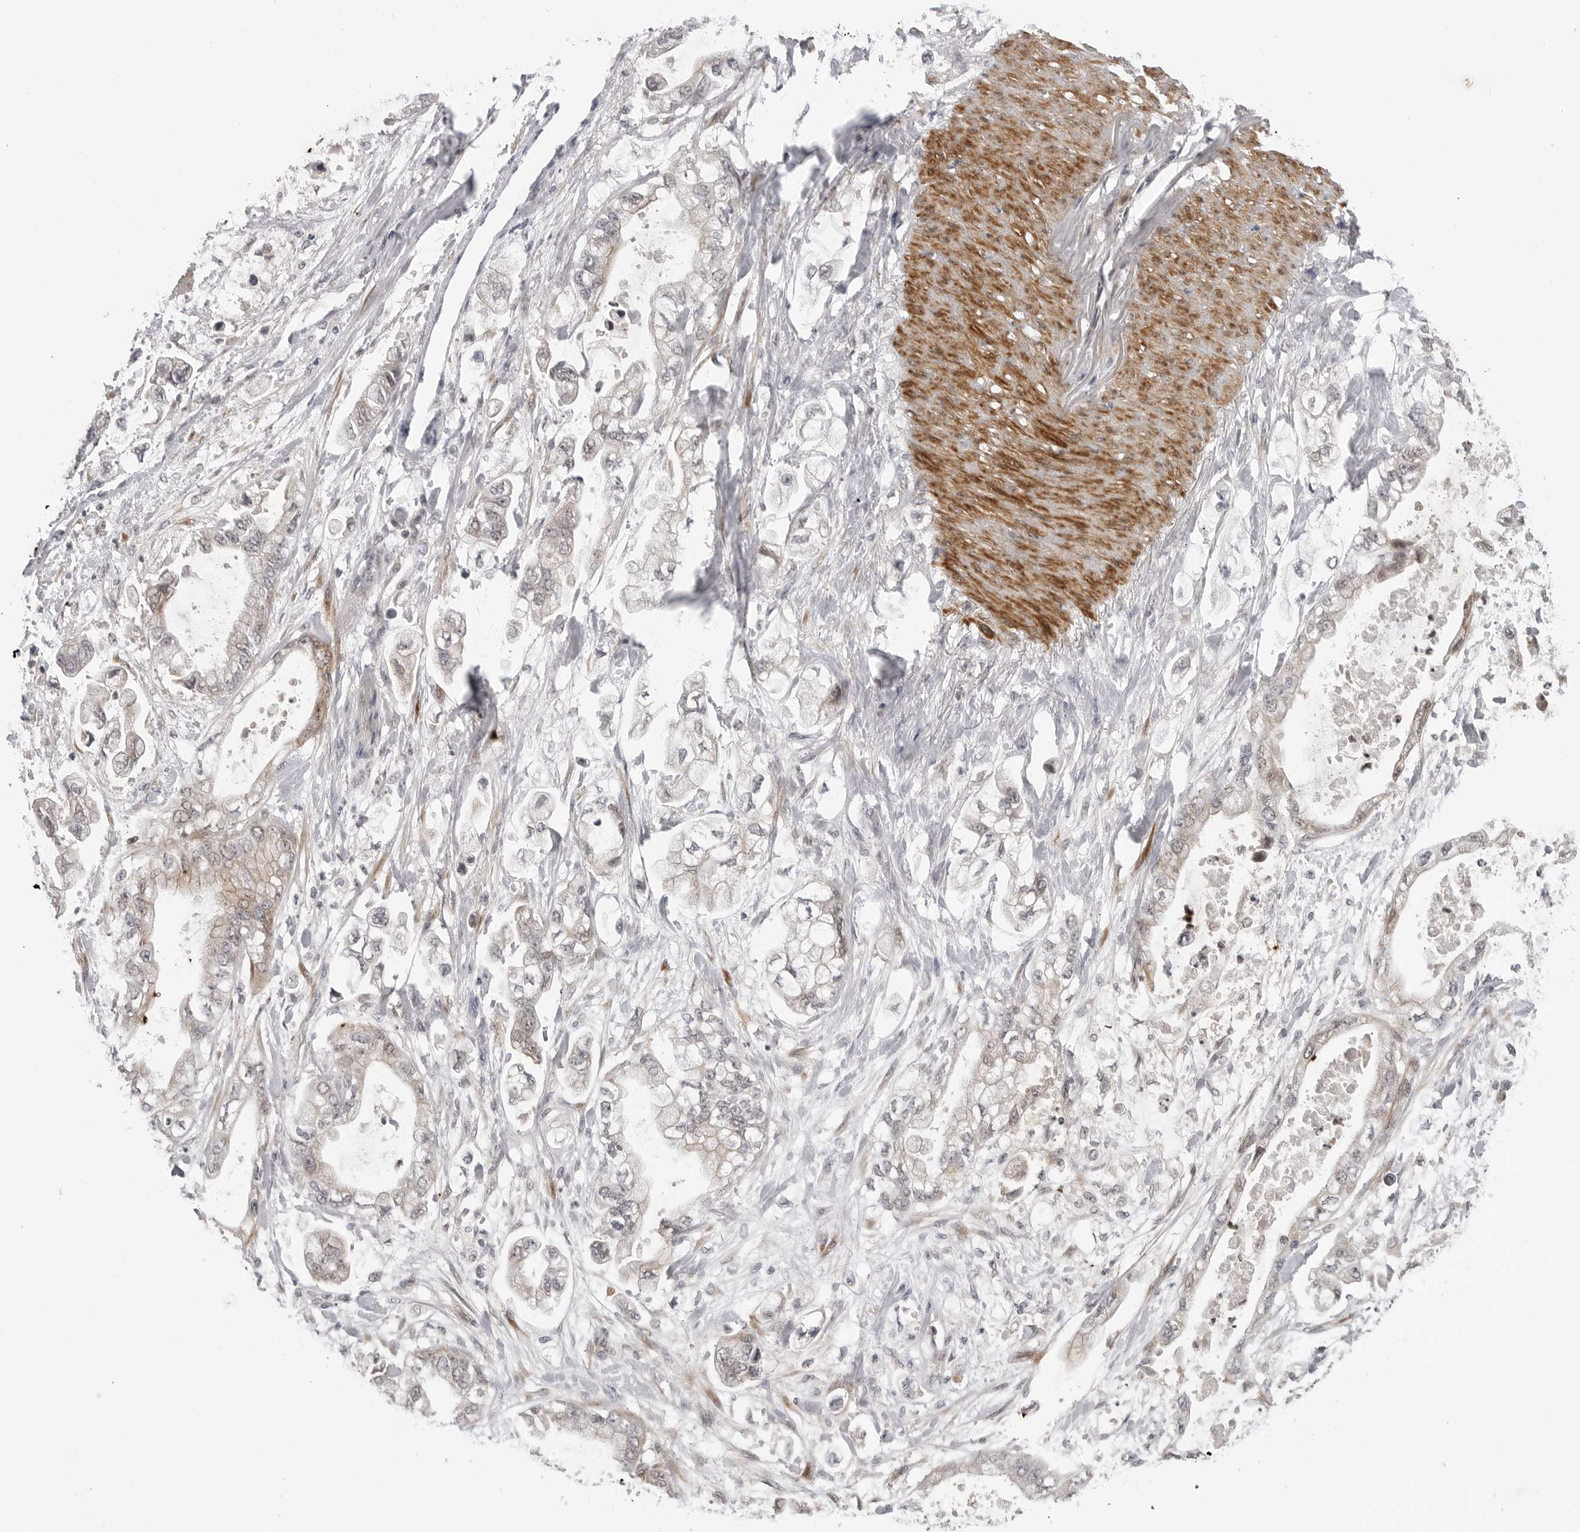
{"staining": {"intensity": "weak", "quantity": "<25%", "location": "cytoplasmic/membranous"}, "tissue": "stomach cancer", "cell_type": "Tumor cells", "image_type": "cancer", "snomed": [{"axis": "morphology", "description": "Normal tissue, NOS"}, {"axis": "morphology", "description": "Adenocarcinoma, NOS"}, {"axis": "topography", "description": "Stomach"}], "caption": "A histopathology image of stomach adenocarcinoma stained for a protein shows no brown staining in tumor cells. Nuclei are stained in blue.", "gene": "ADAMTS5", "patient": {"sex": "male", "age": 62}}